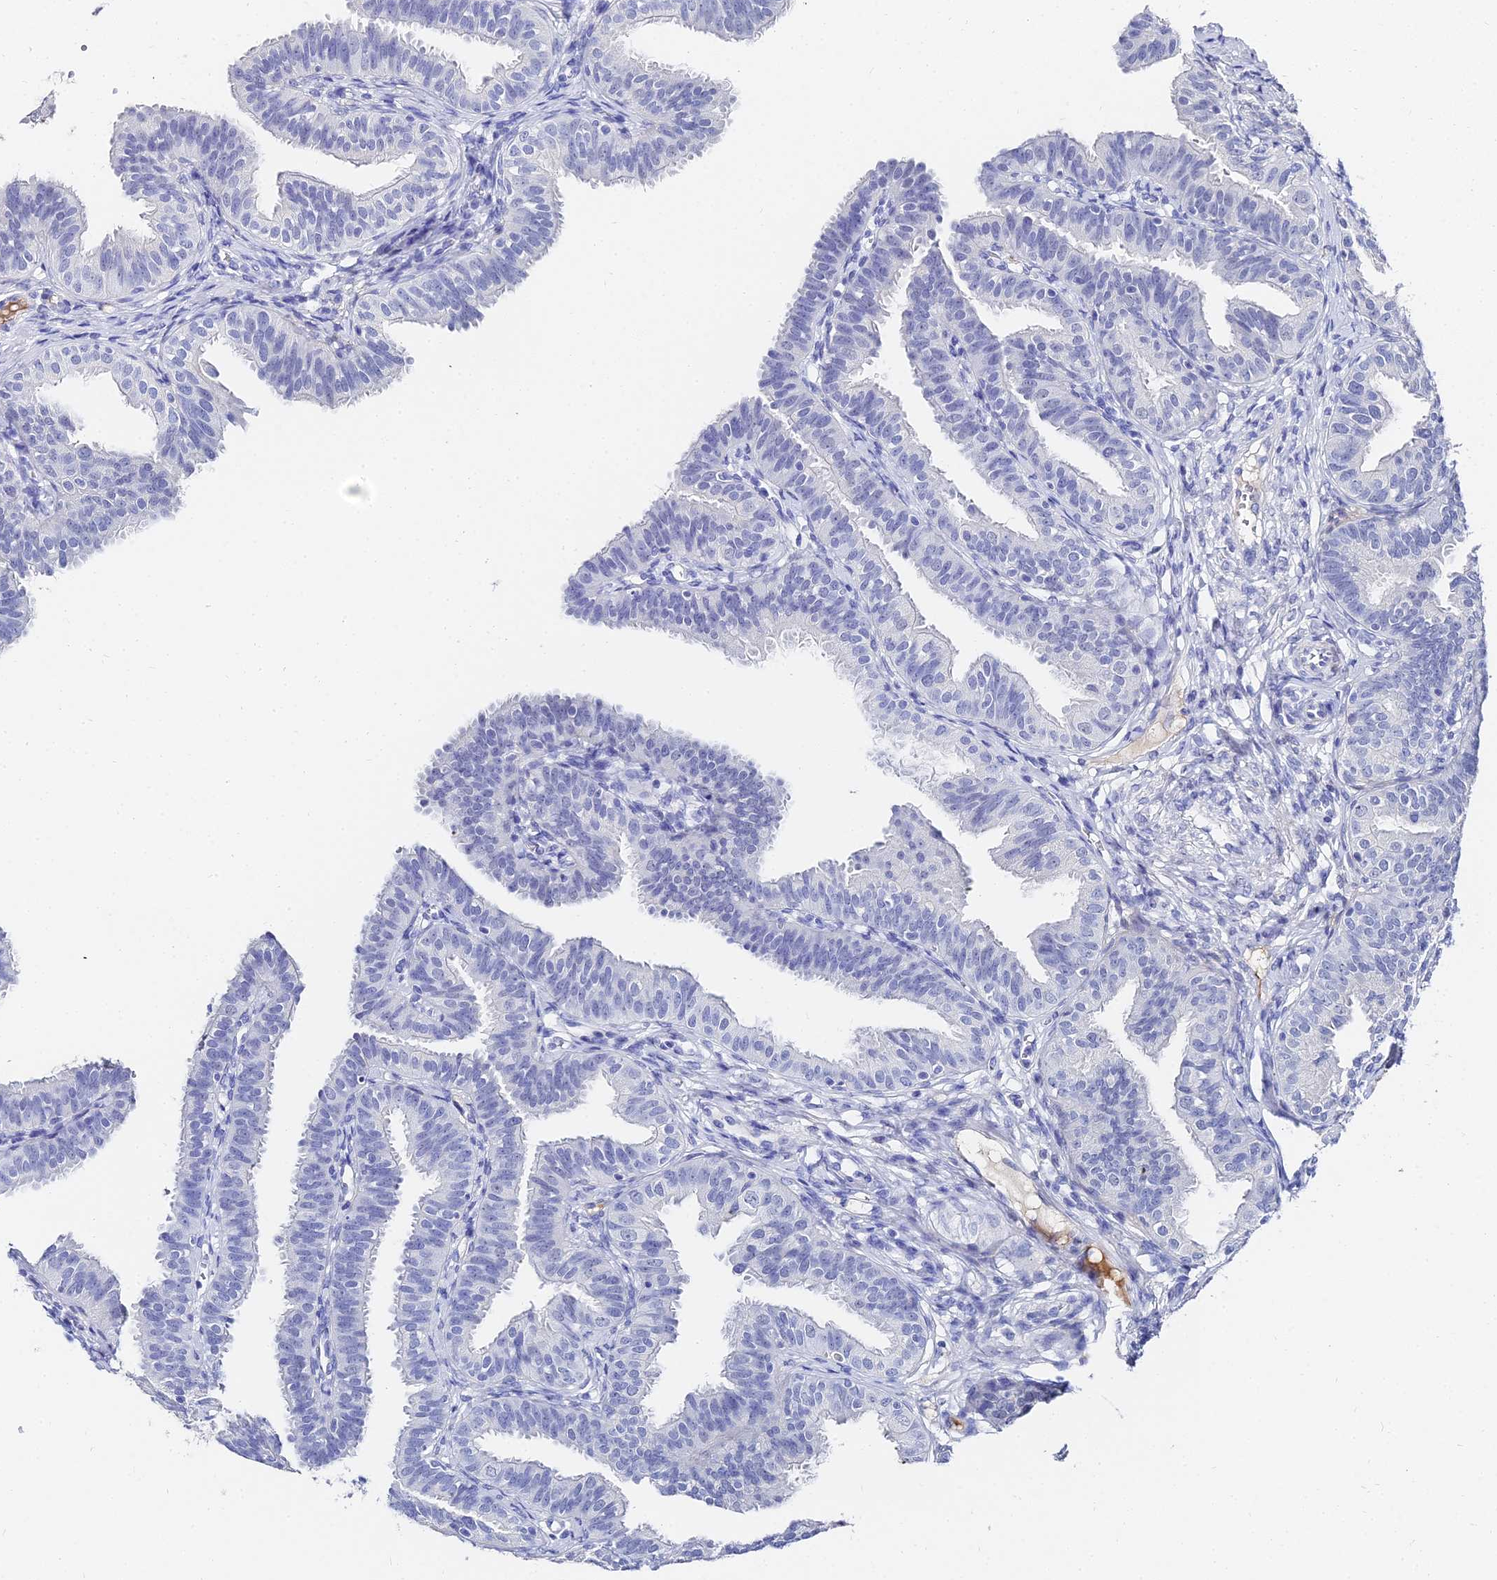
{"staining": {"intensity": "strong", "quantity": "<25%", "location": "cytoplasmic/membranous"}, "tissue": "fallopian tube", "cell_type": "Glandular cells", "image_type": "normal", "snomed": [{"axis": "morphology", "description": "Normal tissue, NOS"}, {"axis": "topography", "description": "Fallopian tube"}], "caption": "This histopathology image reveals immunohistochemistry (IHC) staining of unremarkable human fallopian tube, with medium strong cytoplasmic/membranous staining in approximately <25% of glandular cells.", "gene": "KRT17", "patient": {"sex": "female", "age": 35}}